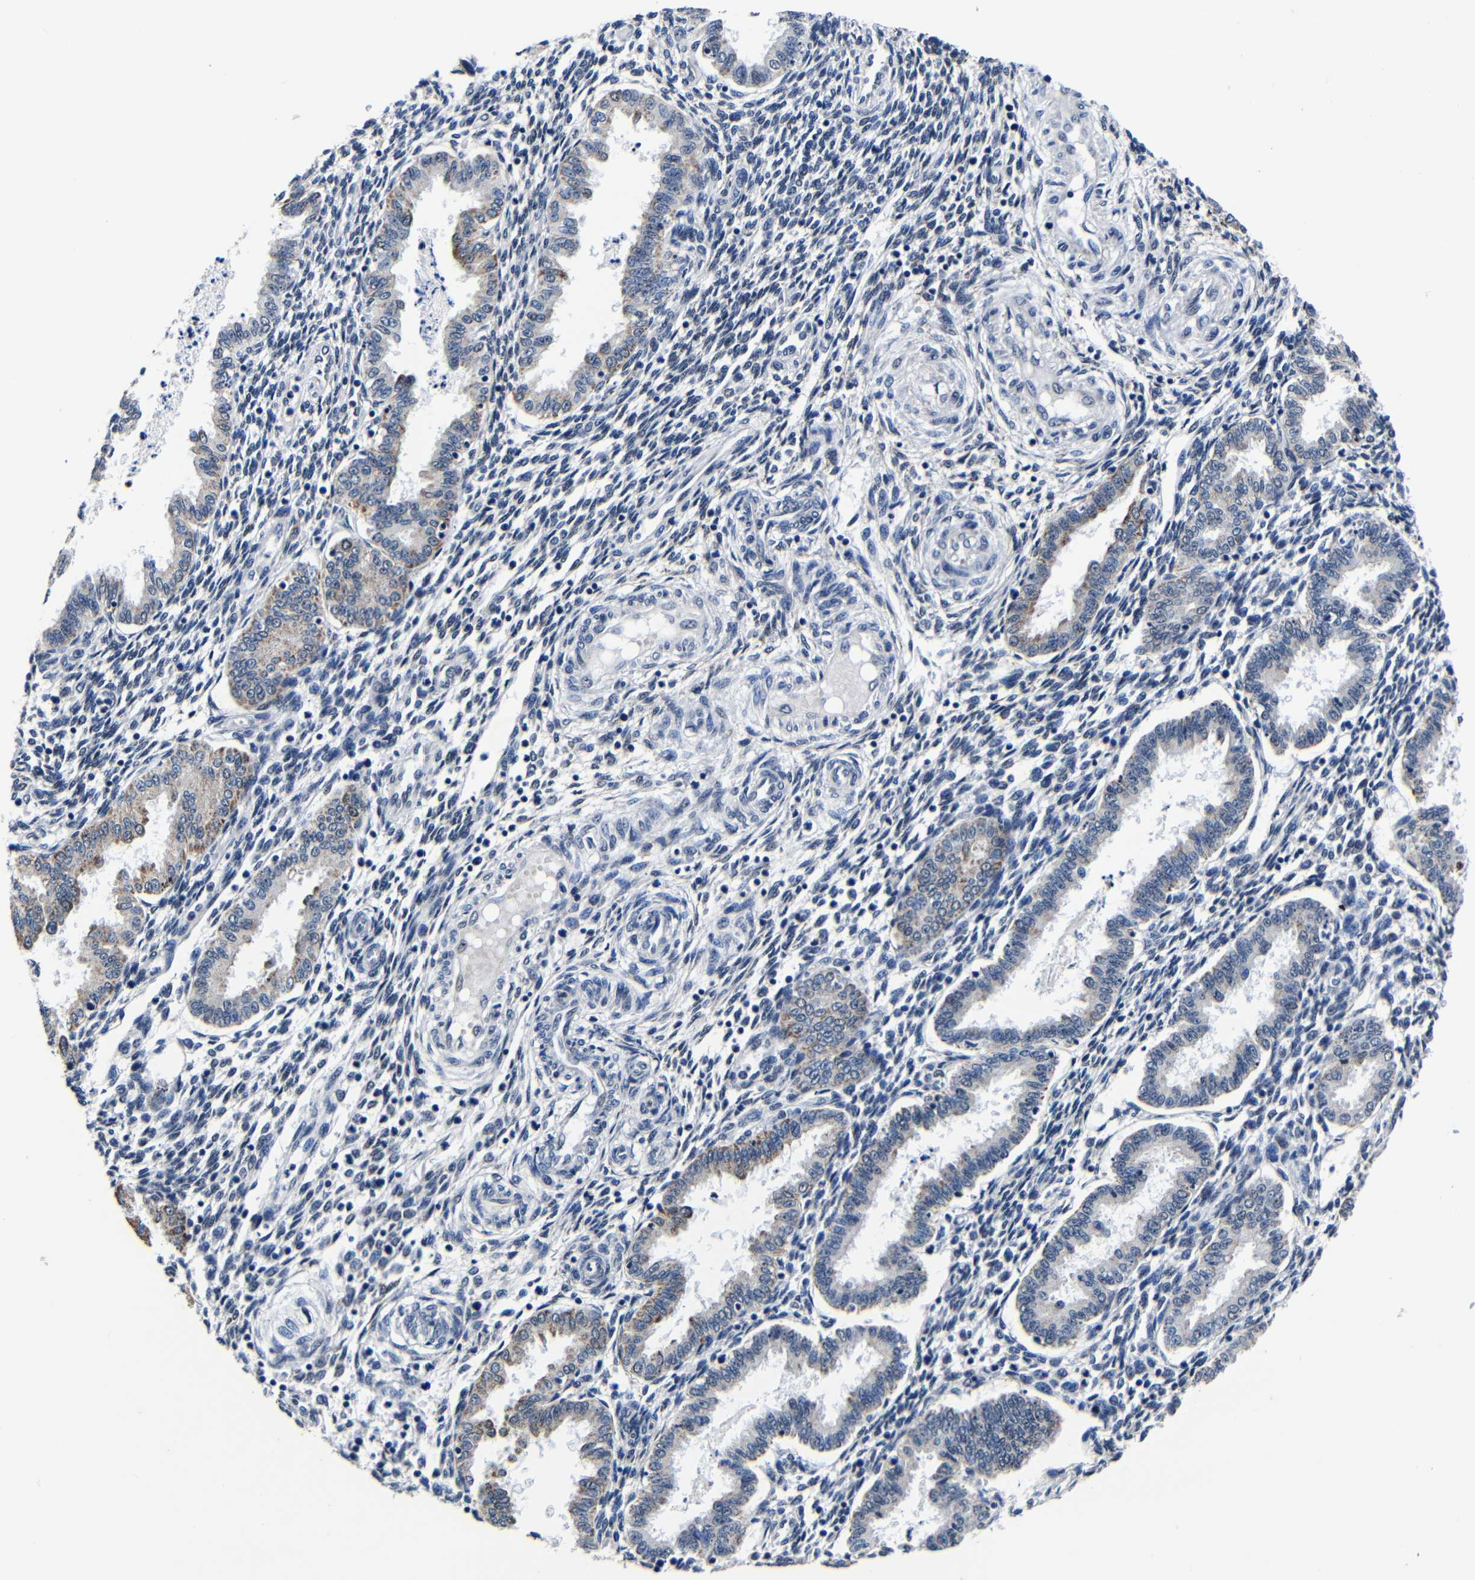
{"staining": {"intensity": "negative", "quantity": "none", "location": "none"}, "tissue": "endometrium", "cell_type": "Cells in endometrial stroma", "image_type": "normal", "snomed": [{"axis": "morphology", "description": "Normal tissue, NOS"}, {"axis": "topography", "description": "Endometrium"}], "caption": "The image displays no staining of cells in endometrial stroma in unremarkable endometrium.", "gene": "DEPP1", "patient": {"sex": "female", "age": 33}}